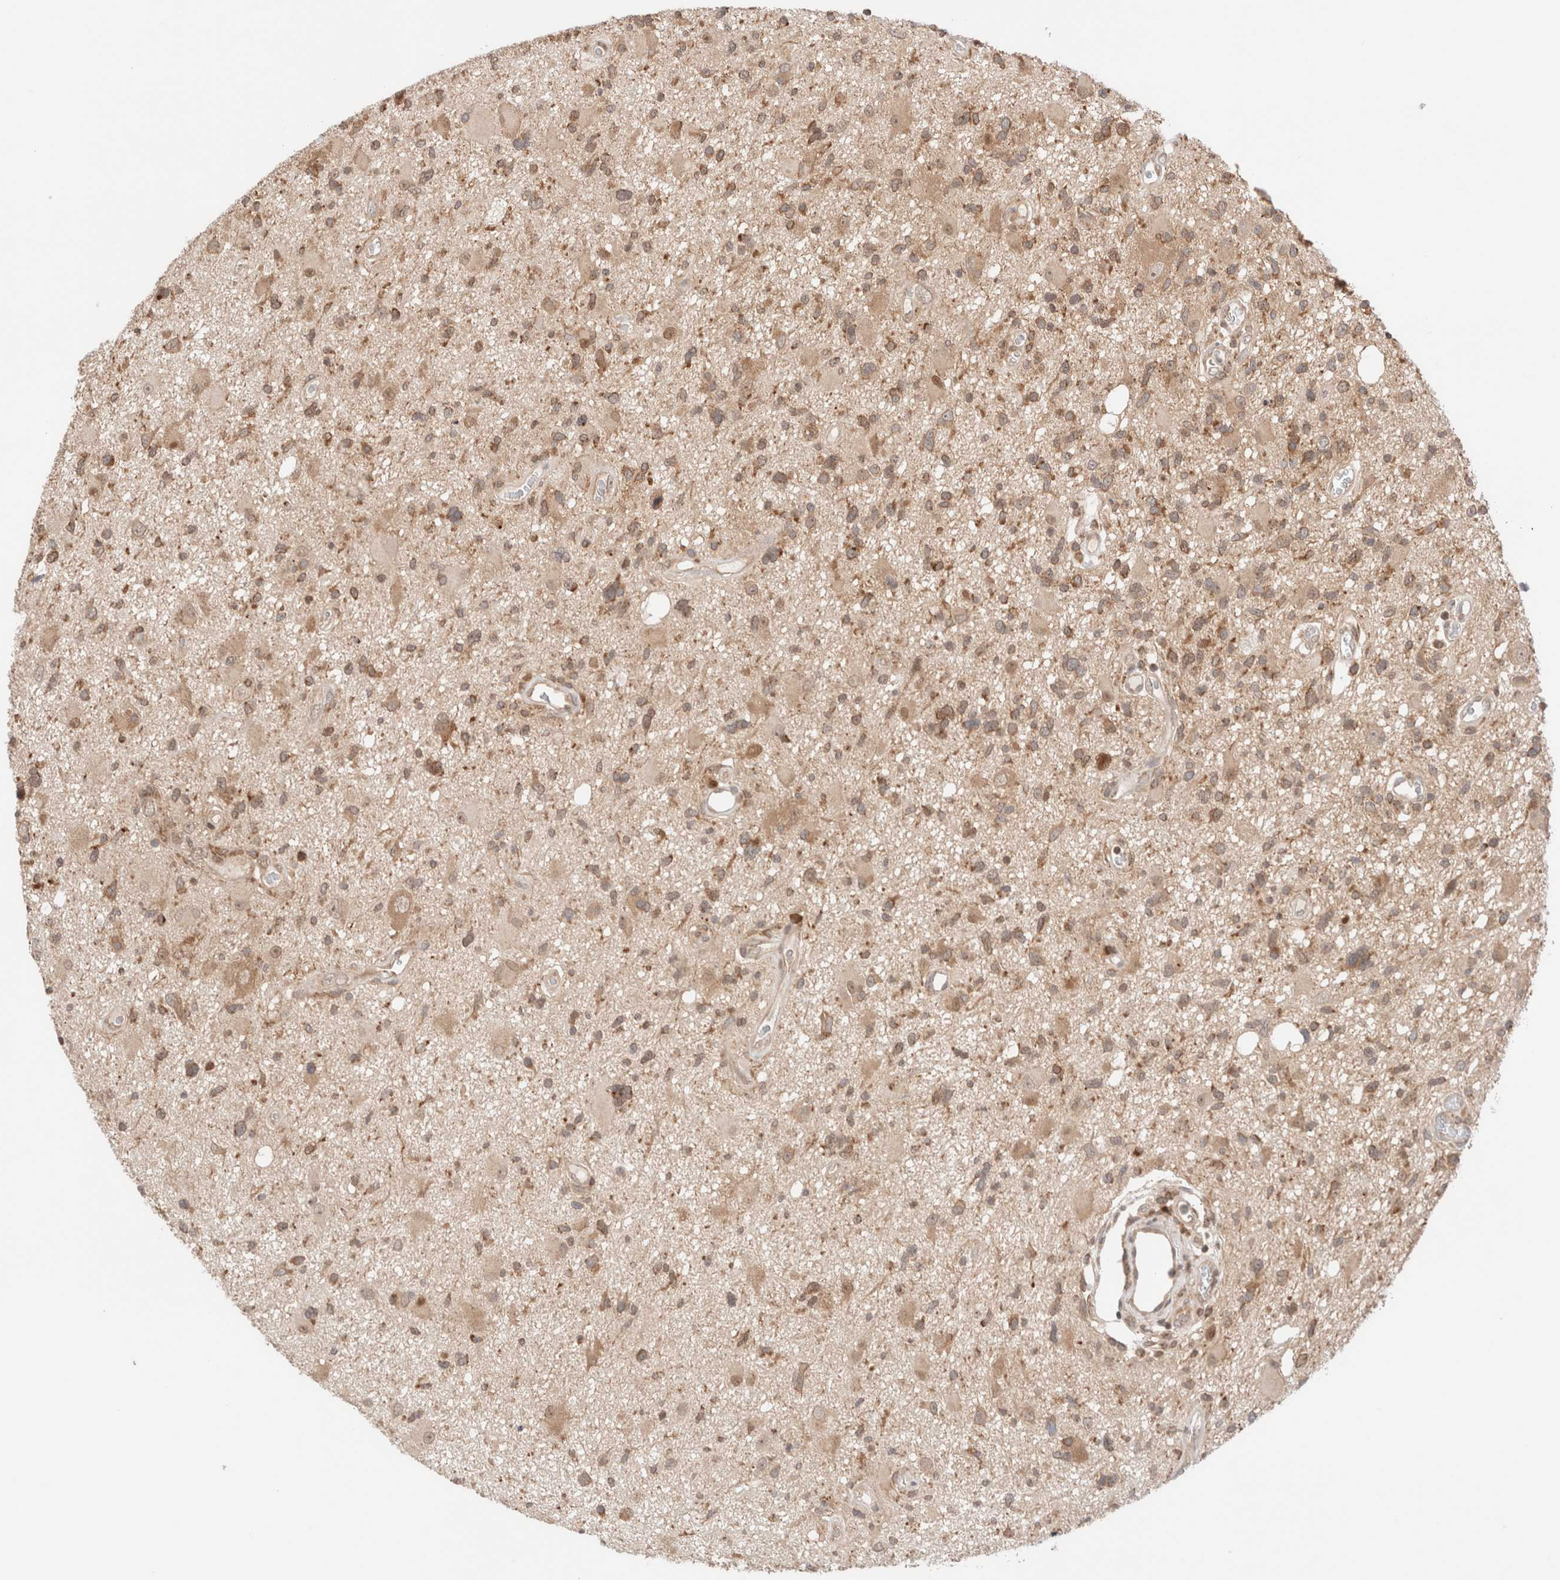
{"staining": {"intensity": "weak", "quantity": ">75%", "location": "cytoplasmic/membranous"}, "tissue": "glioma", "cell_type": "Tumor cells", "image_type": "cancer", "snomed": [{"axis": "morphology", "description": "Glioma, malignant, High grade"}, {"axis": "topography", "description": "Brain"}], "caption": "Human malignant glioma (high-grade) stained for a protein (brown) shows weak cytoplasmic/membranous positive positivity in about >75% of tumor cells.", "gene": "XKR4", "patient": {"sex": "male", "age": 33}}